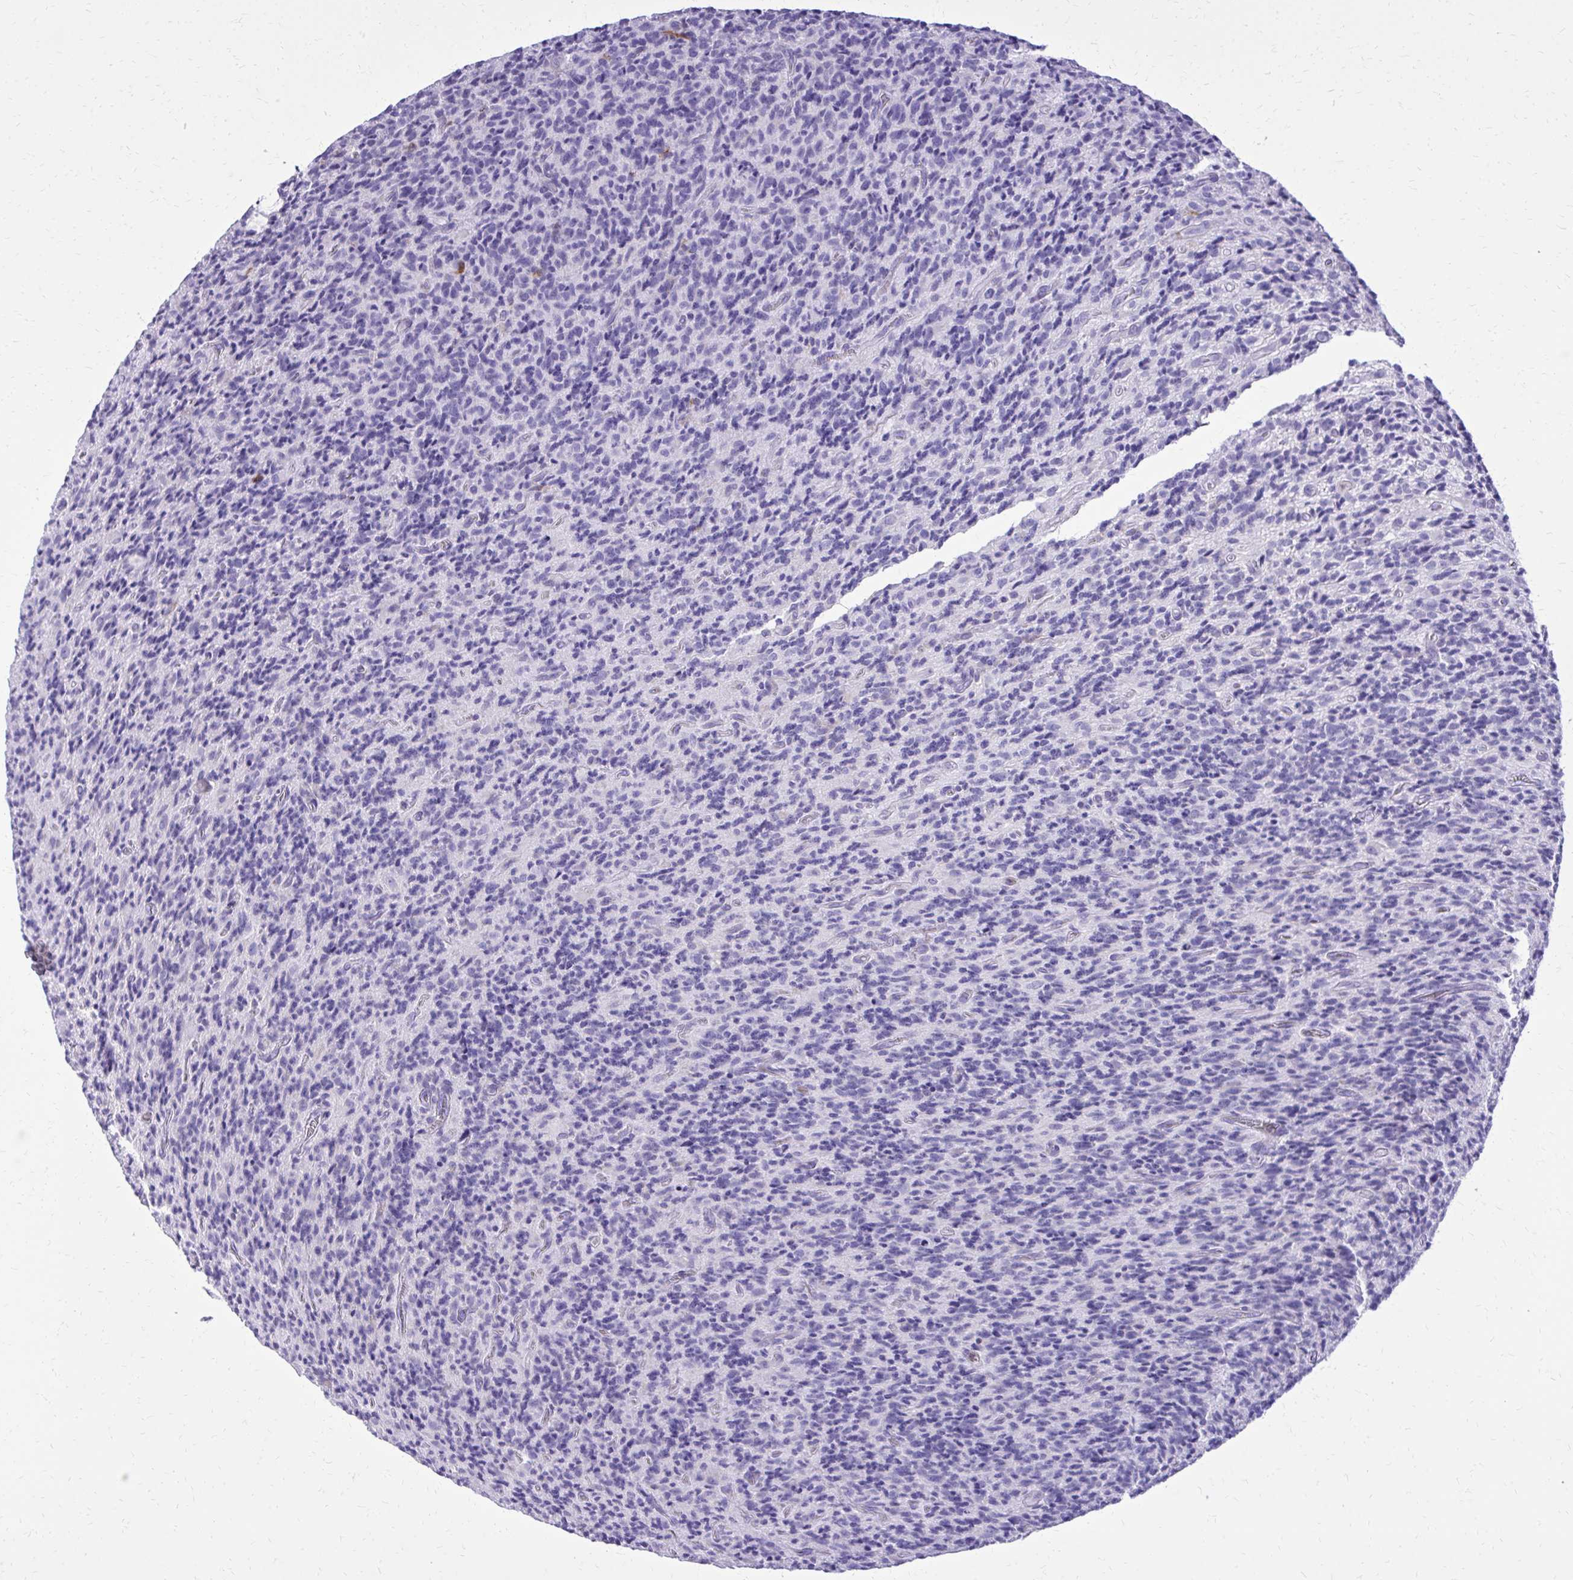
{"staining": {"intensity": "negative", "quantity": "none", "location": "none"}, "tissue": "glioma", "cell_type": "Tumor cells", "image_type": "cancer", "snomed": [{"axis": "morphology", "description": "Glioma, malignant, High grade"}, {"axis": "topography", "description": "Brain"}], "caption": "Malignant glioma (high-grade) stained for a protein using immunohistochemistry demonstrates no expression tumor cells.", "gene": "CAT", "patient": {"sex": "male", "age": 76}}